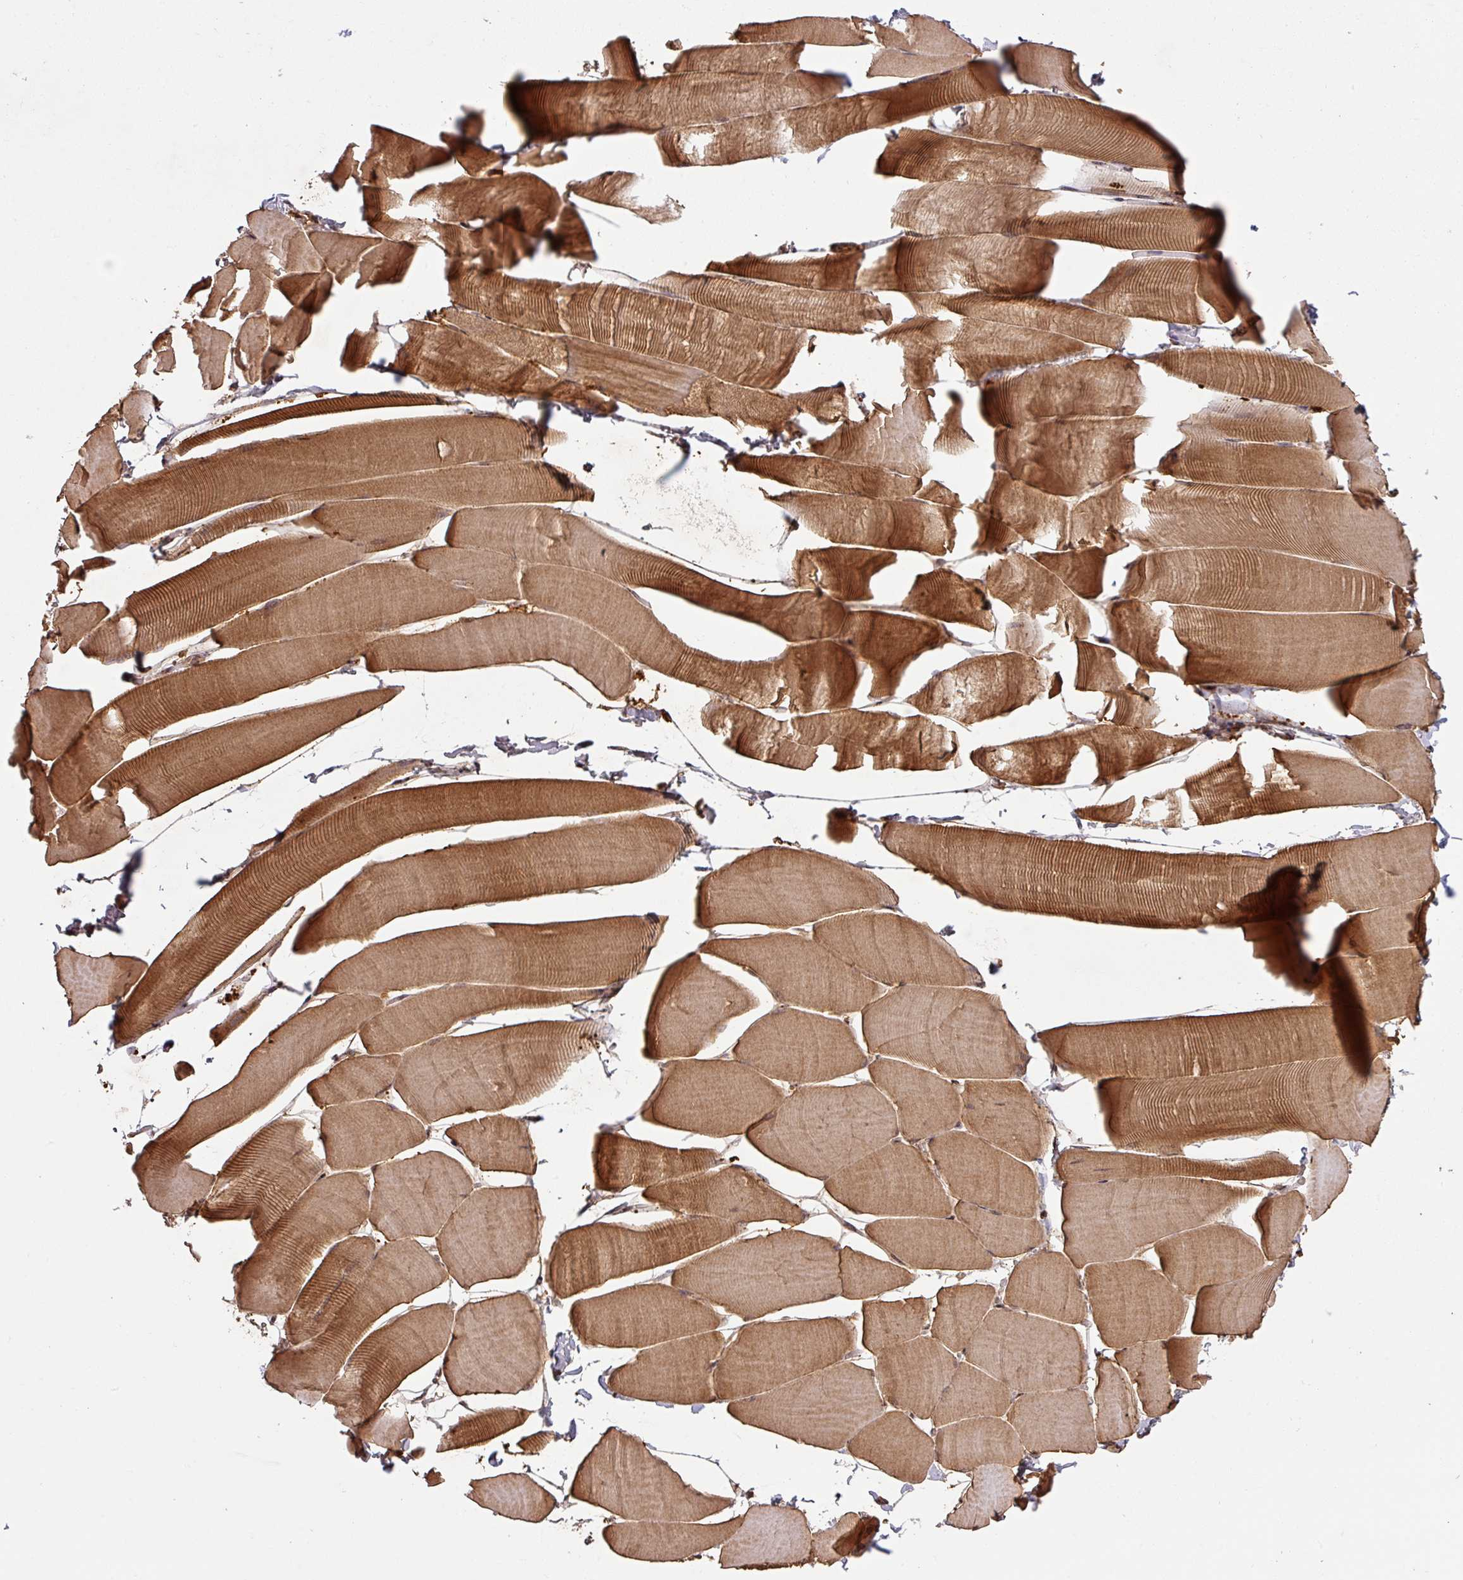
{"staining": {"intensity": "strong", "quantity": ">75%", "location": "cytoplasmic/membranous"}, "tissue": "skeletal muscle", "cell_type": "Myocytes", "image_type": "normal", "snomed": [{"axis": "morphology", "description": "Normal tissue, NOS"}, {"axis": "topography", "description": "Skeletal muscle"}], "caption": "Skeletal muscle was stained to show a protein in brown. There is high levels of strong cytoplasmic/membranous positivity in approximately >75% of myocytes.", "gene": "ZNF322", "patient": {"sex": "male", "age": 25}}